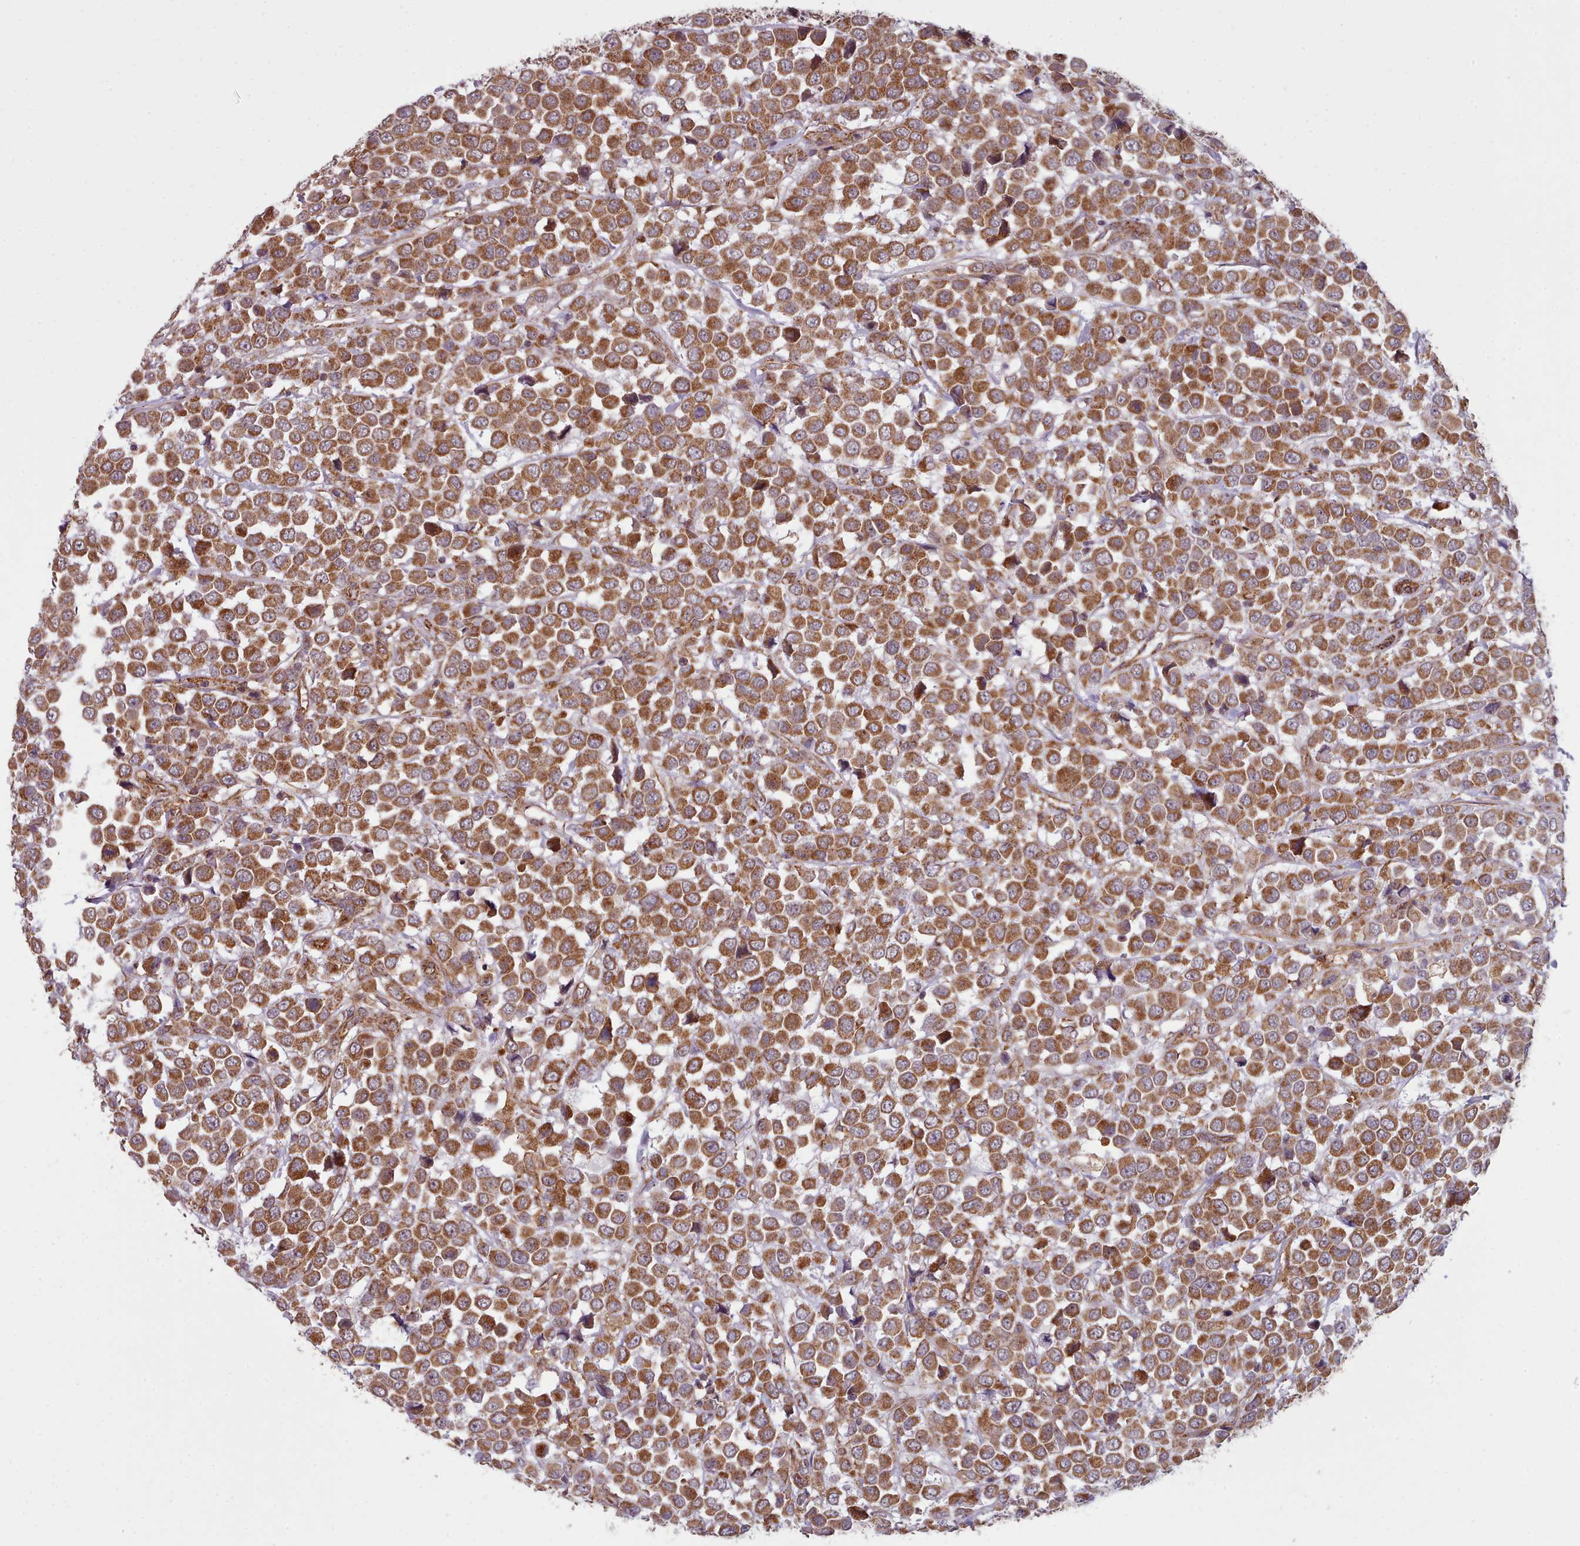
{"staining": {"intensity": "strong", "quantity": ">75%", "location": "cytoplasmic/membranous"}, "tissue": "breast cancer", "cell_type": "Tumor cells", "image_type": "cancer", "snomed": [{"axis": "morphology", "description": "Duct carcinoma"}, {"axis": "topography", "description": "Breast"}], "caption": "Tumor cells exhibit high levels of strong cytoplasmic/membranous expression in approximately >75% of cells in breast cancer.", "gene": "MRPL46", "patient": {"sex": "female", "age": 61}}